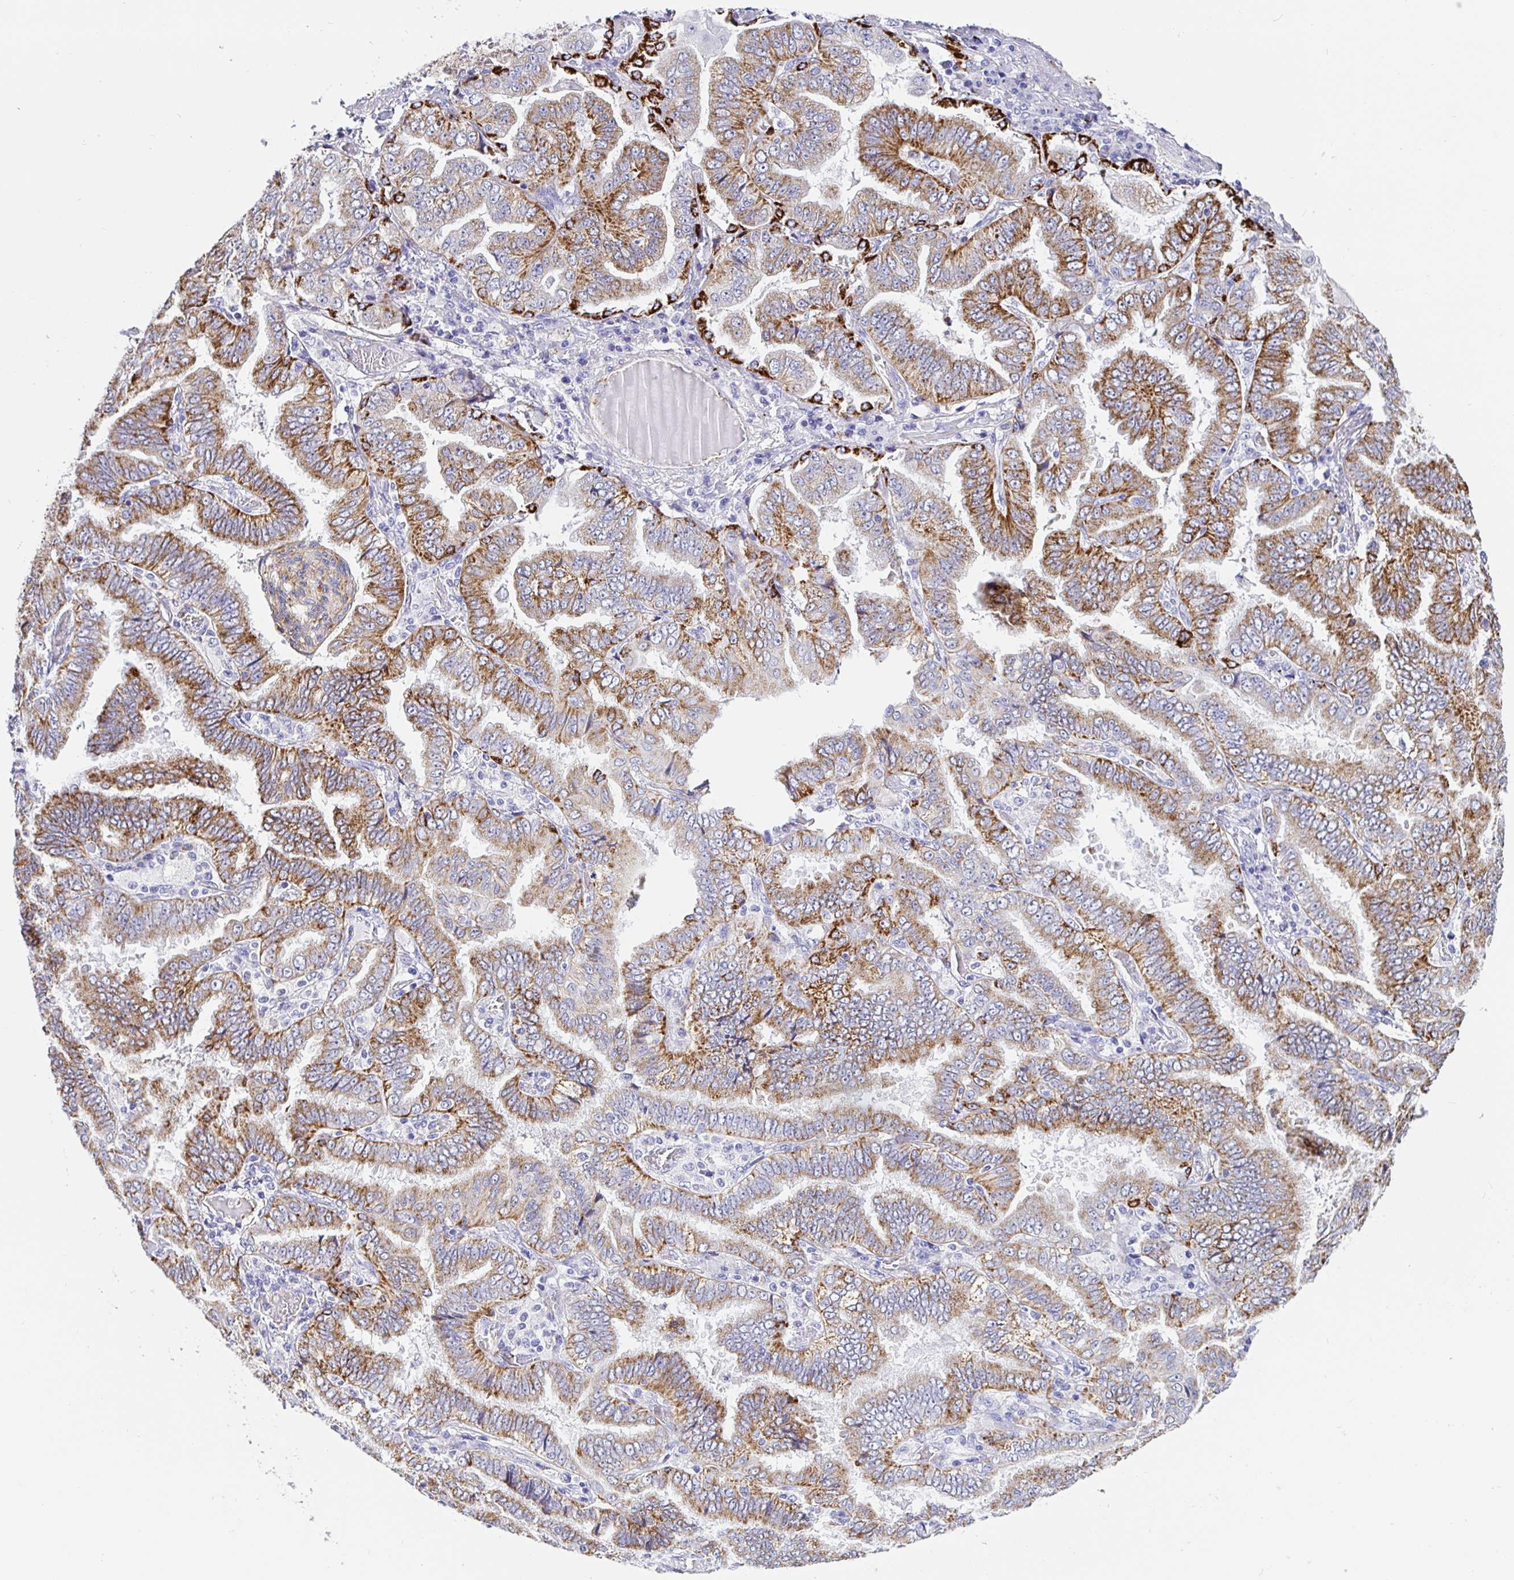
{"staining": {"intensity": "moderate", "quantity": "25%-75%", "location": "cytoplasmic/membranous"}, "tissue": "lung cancer", "cell_type": "Tumor cells", "image_type": "cancer", "snomed": [{"axis": "morphology", "description": "Aneuploidy"}, {"axis": "morphology", "description": "Adenocarcinoma, NOS"}, {"axis": "morphology", "description": "Adenocarcinoma, metastatic, NOS"}, {"axis": "topography", "description": "Lymph node"}, {"axis": "topography", "description": "Lung"}], "caption": "There is medium levels of moderate cytoplasmic/membranous positivity in tumor cells of lung metastatic adenocarcinoma, as demonstrated by immunohistochemical staining (brown color).", "gene": "MAOA", "patient": {"sex": "female", "age": 48}}